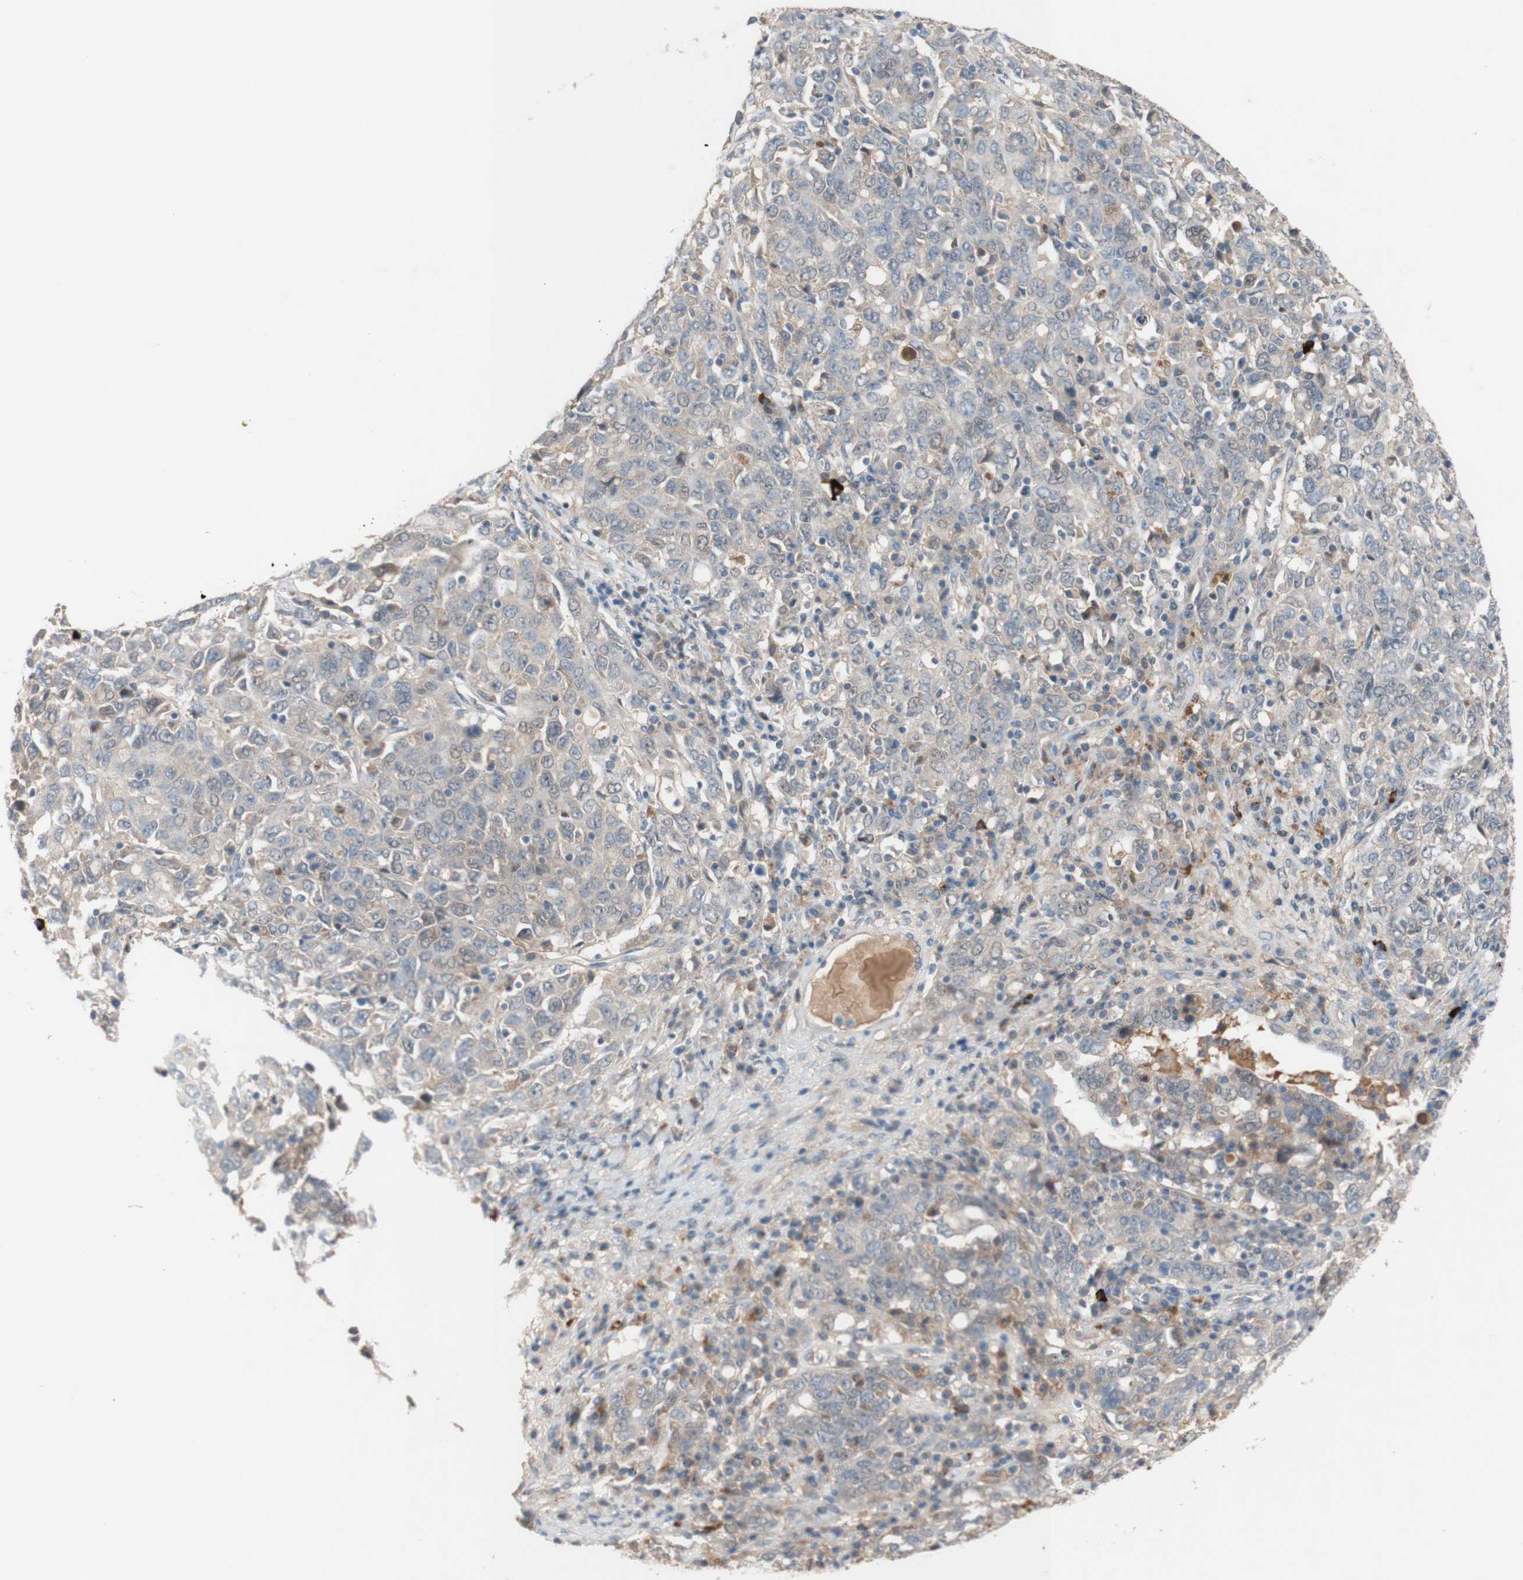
{"staining": {"intensity": "weak", "quantity": "<25%", "location": "cytoplasmic/membranous"}, "tissue": "ovarian cancer", "cell_type": "Tumor cells", "image_type": "cancer", "snomed": [{"axis": "morphology", "description": "Carcinoma, endometroid"}, {"axis": "topography", "description": "Ovary"}], "caption": "Immunohistochemical staining of ovarian cancer (endometroid carcinoma) demonstrates no significant positivity in tumor cells.", "gene": "PEX2", "patient": {"sex": "female", "age": 62}}